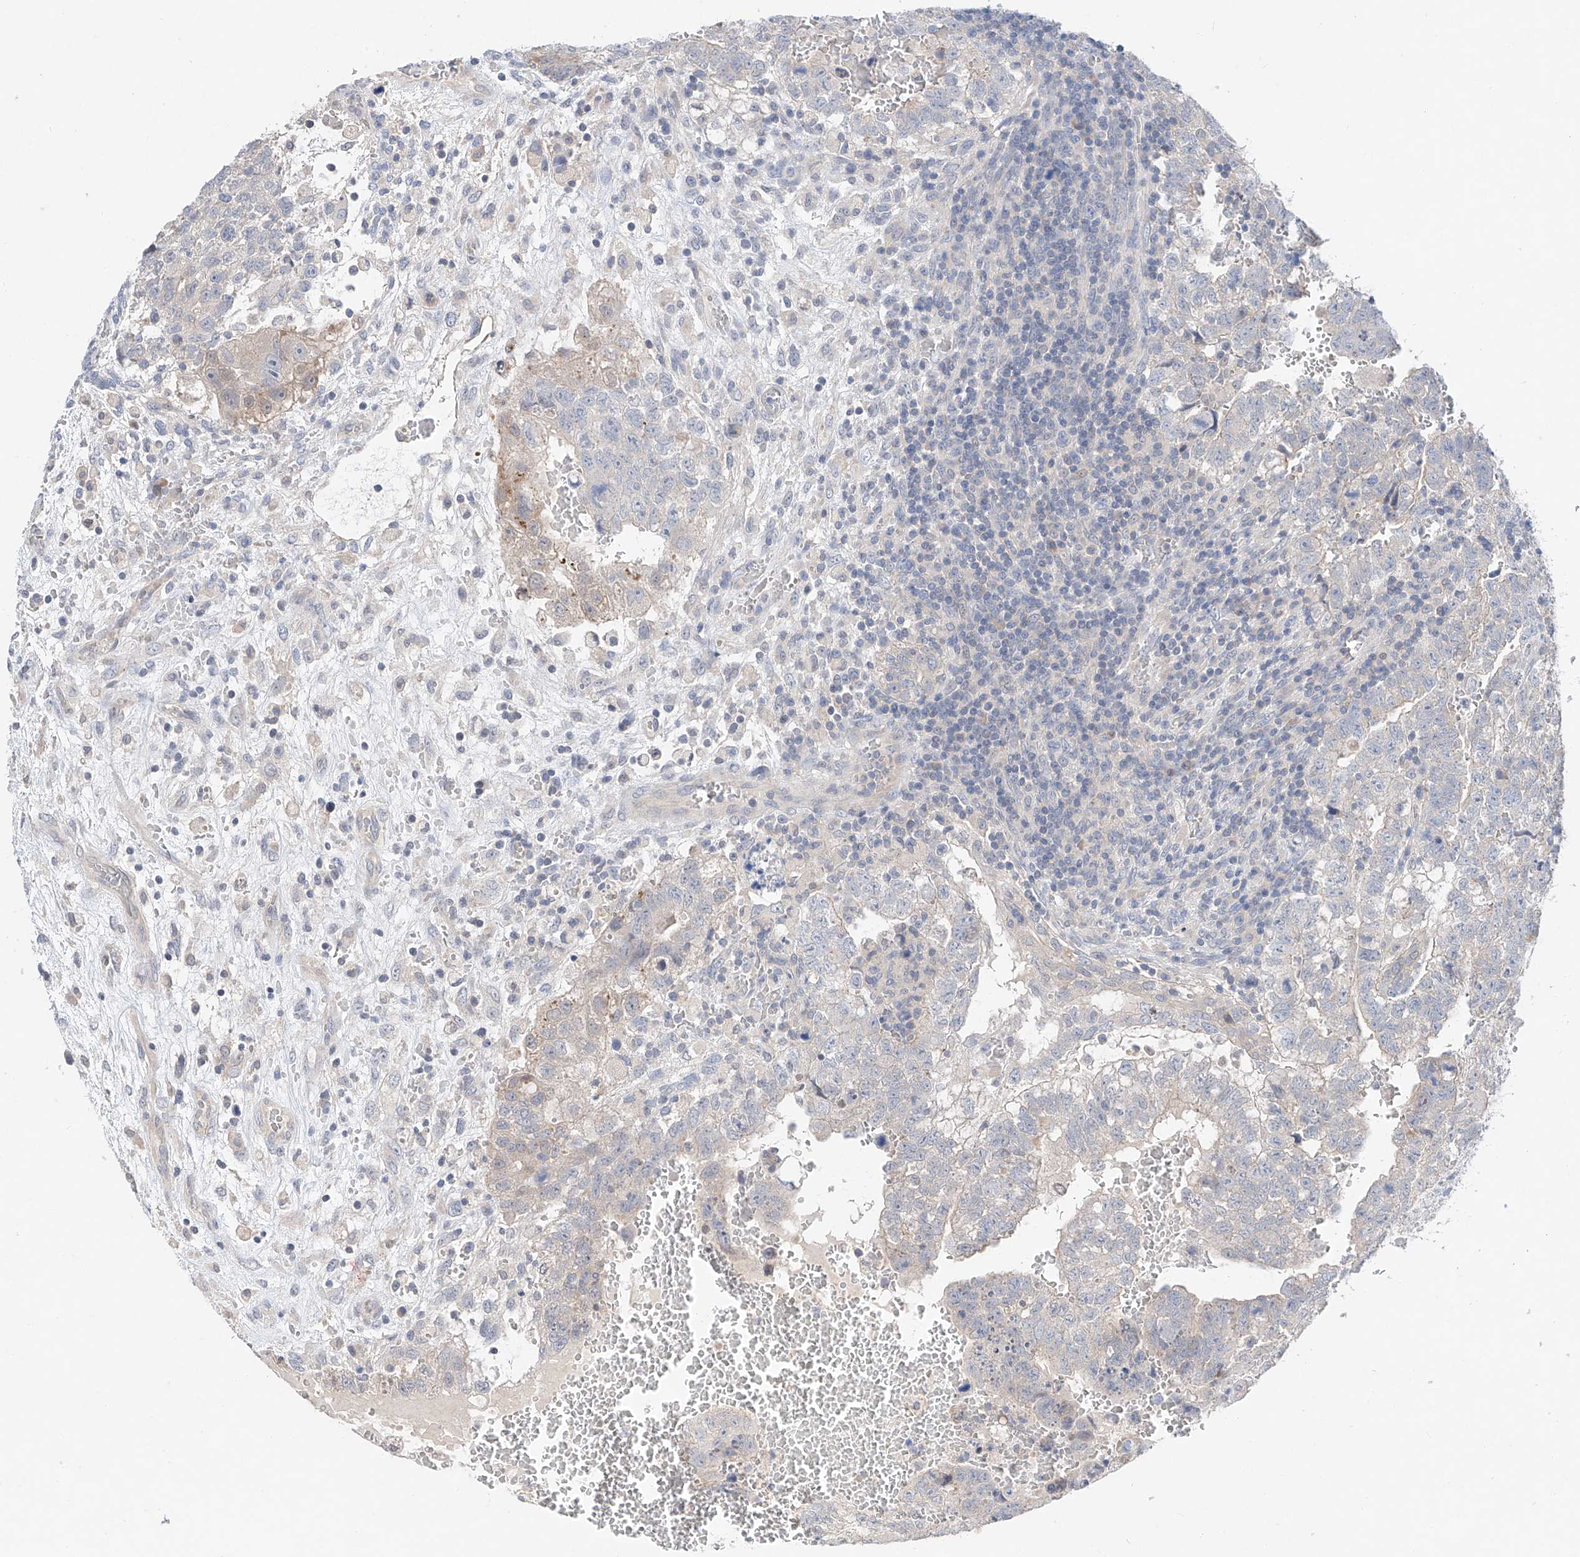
{"staining": {"intensity": "negative", "quantity": "none", "location": "none"}, "tissue": "testis cancer", "cell_type": "Tumor cells", "image_type": "cancer", "snomed": [{"axis": "morphology", "description": "Carcinoma, Embryonal, NOS"}, {"axis": "topography", "description": "Testis"}], "caption": "Tumor cells show no significant positivity in testis embryonal carcinoma.", "gene": "FUCA2", "patient": {"sex": "male", "age": 37}}